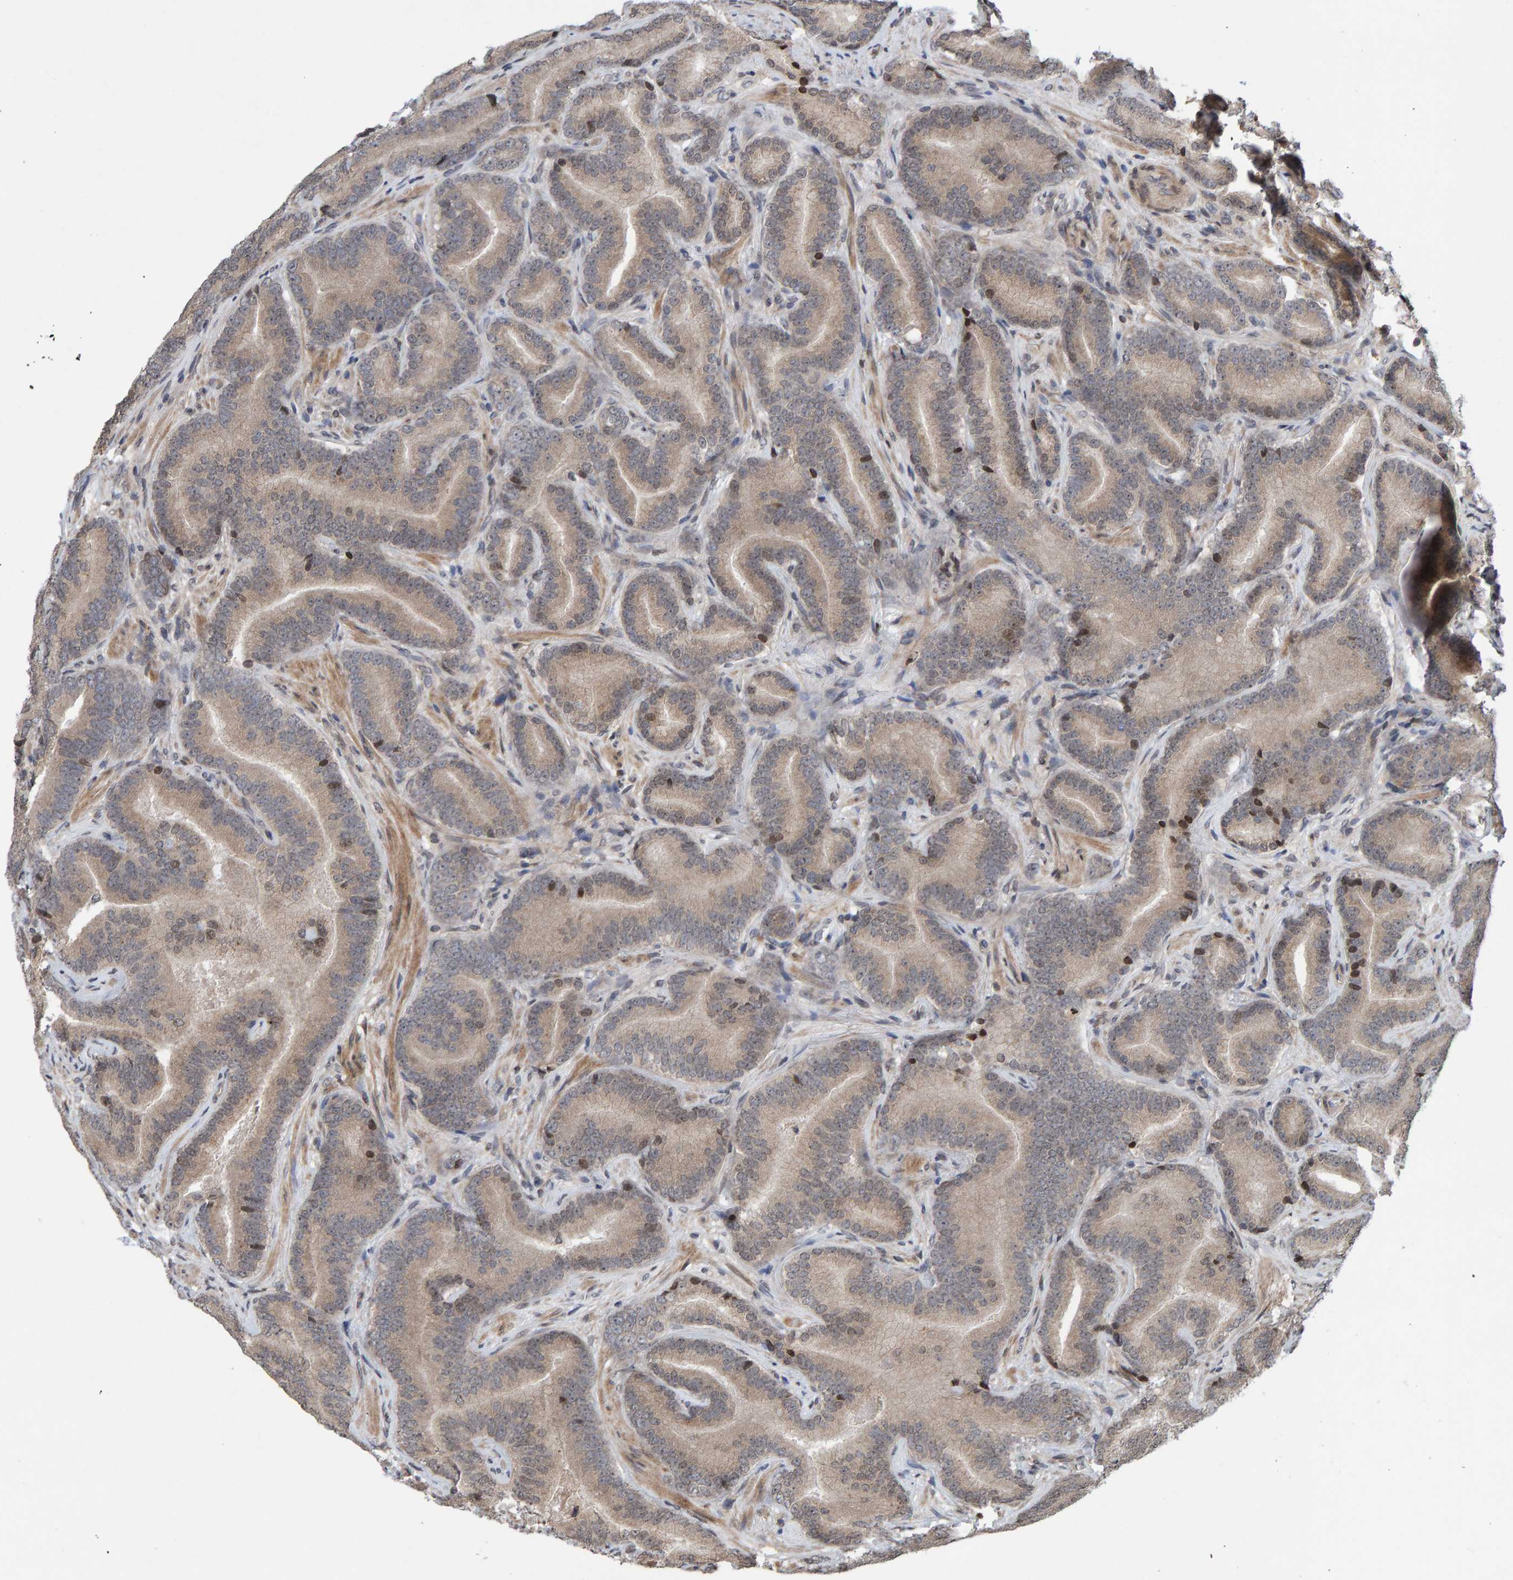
{"staining": {"intensity": "weak", "quantity": ">75%", "location": "cytoplasmic/membranous,nuclear"}, "tissue": "prostate cancer", "cell_type": "Tumor cells", "image_type": "cancer", "snomed": [{"axis": "morphology", "description": "Adenocarcinoma, High grade"}, {"axis": "topography", "description": "Prostate"}], "caption": "A brown stain shows weak cytoplasmic/membranous and nuclear positivity of a protein in prostate high-grade adenocarcinoma tumor cells. The protein is shown in brown color, while the nuclei are stained blue.", "gene": "GAB2", "patient": {"sex": "male", "age": 55}}